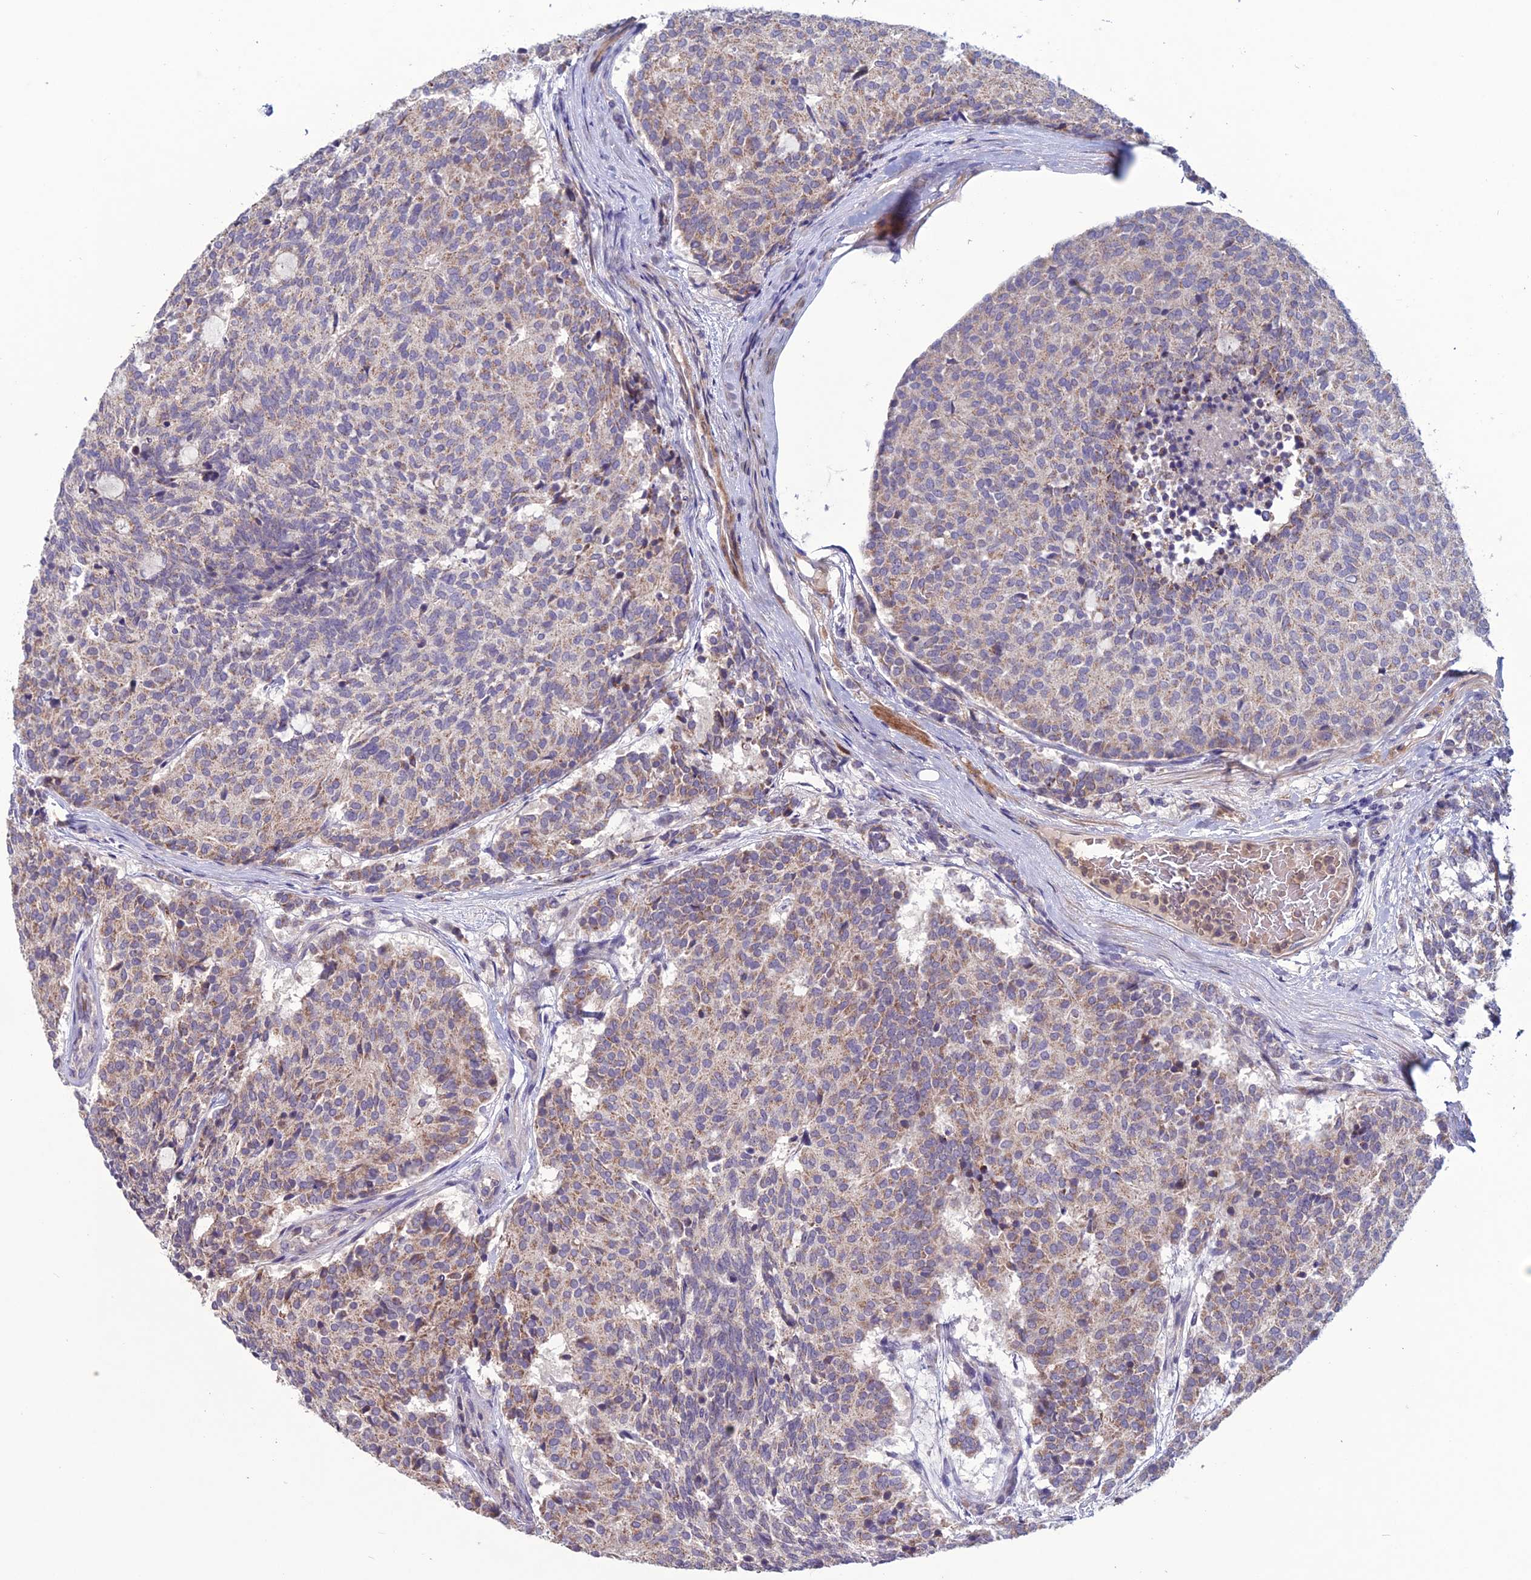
{"staining": {"intensity": "moderate", "quantity": "25%-75%", "location": "cytoplasmic/membranous"}, "tissue": "carcinoid", "cell_type": "Tumor cells", "image_type": "cancer", "snomed": [{"axis": "morphology", "description": "Carcinoid, malignant, NOS"}, {"axis": "topography", "description": "Pancreas"}], "caption": "IHC micrograph of neoplastic tissue: human carcinoid stained using IHC shows medium levels of moderate protein expression localized specifically in the cytoplasmic/membranous of tumor cells, appearing as a cytoplasmic/membranous brown color.", "gene": "C2orf76", "patient": {"sex": "female", "age": 54}}